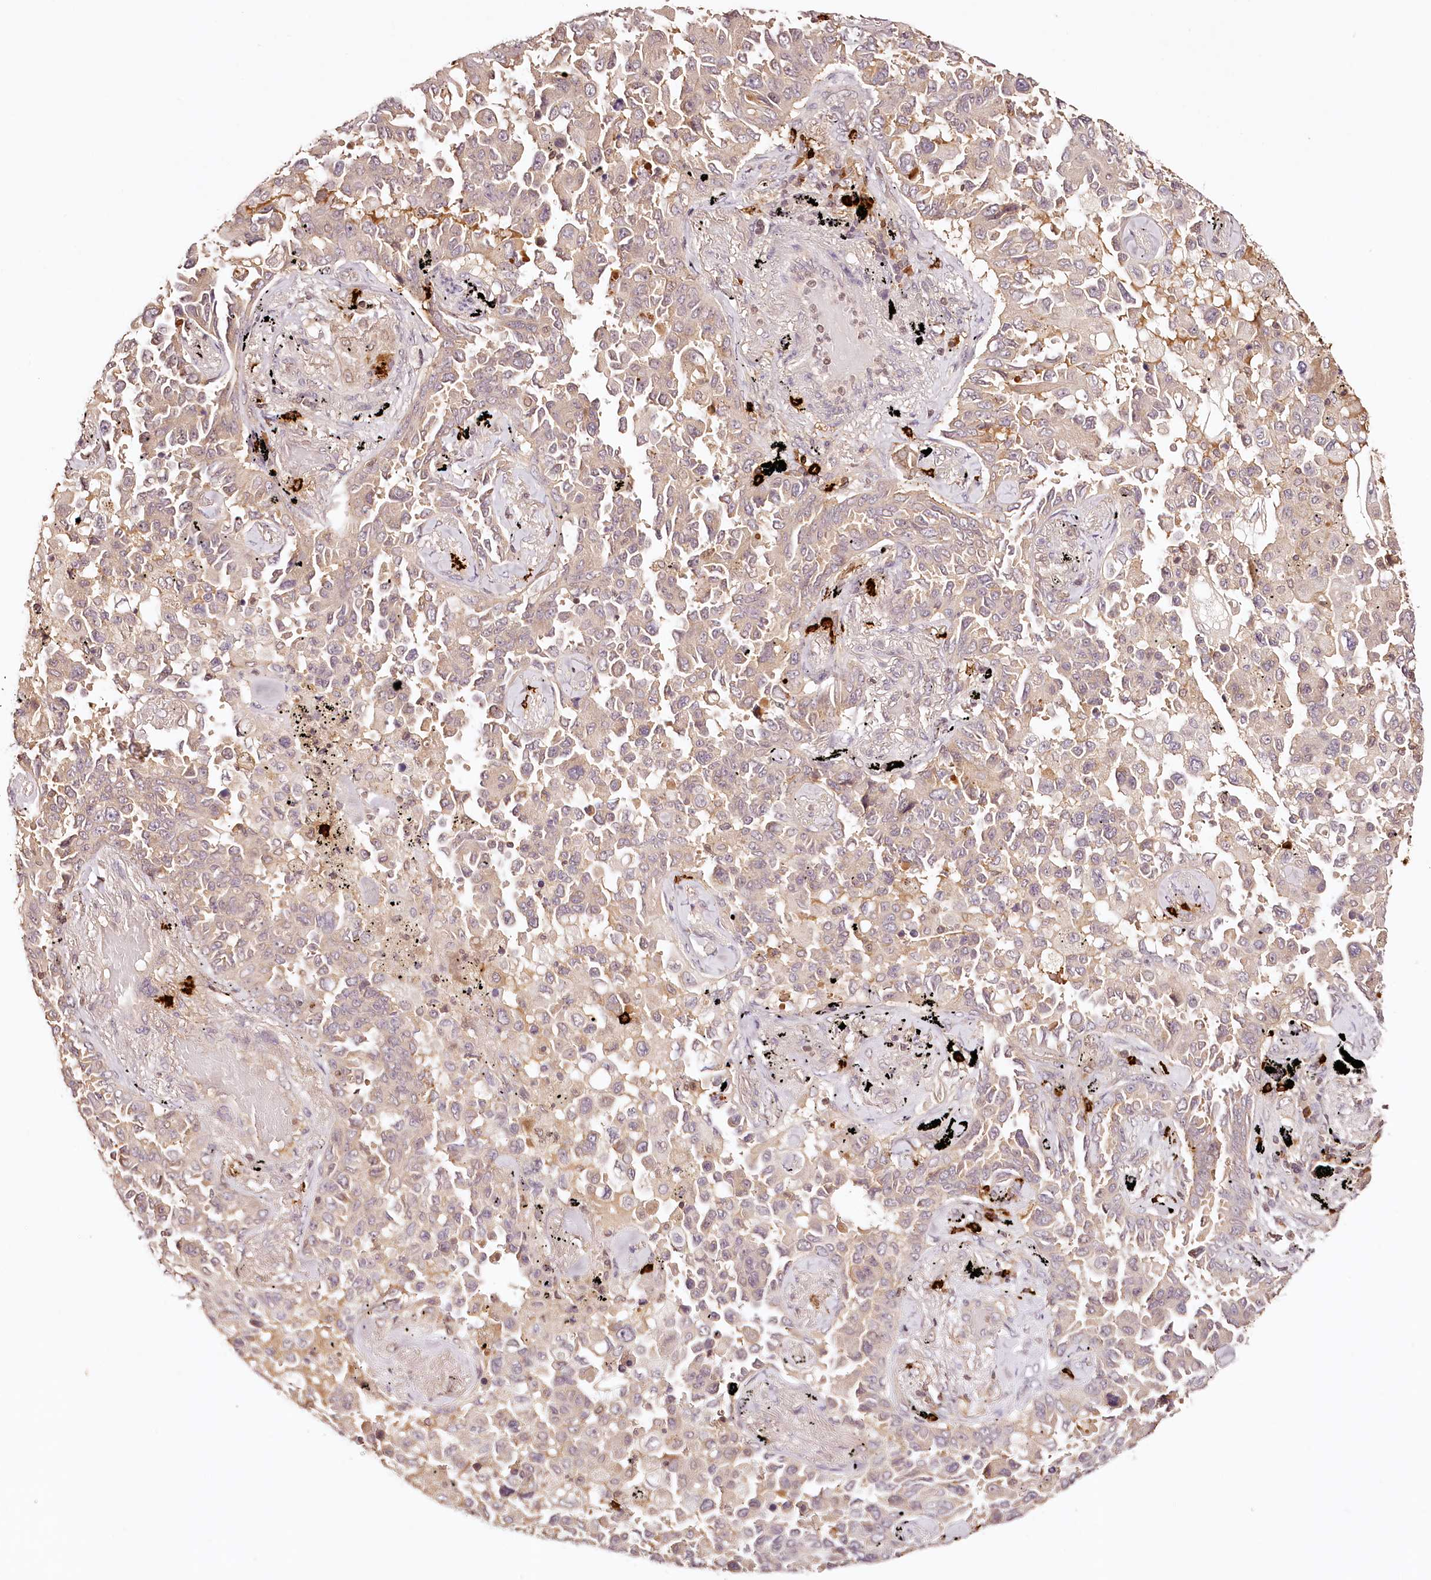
{"staining": {"intensity": "weak", "quantity": "25%-75%", "location": "cytoplasmic/membranous"}, "tissue": "lung cancer", "cell_type": "Tumor cells", "image_type": "cancer", "snomed": [{"axis": "morphology", "description": "Adenocarcinoma, NOS"}, {"axis": "topography", "description": "Lung"}], "caption": "Lung adenocarcinoma stained with a brown dye demonstrates weak cytoplasmic/membranous positive staining in approximately 25%-75% of tumor cells.", "gene": "SYNGR1", "patient": {"sex": "female", "age": 67}}